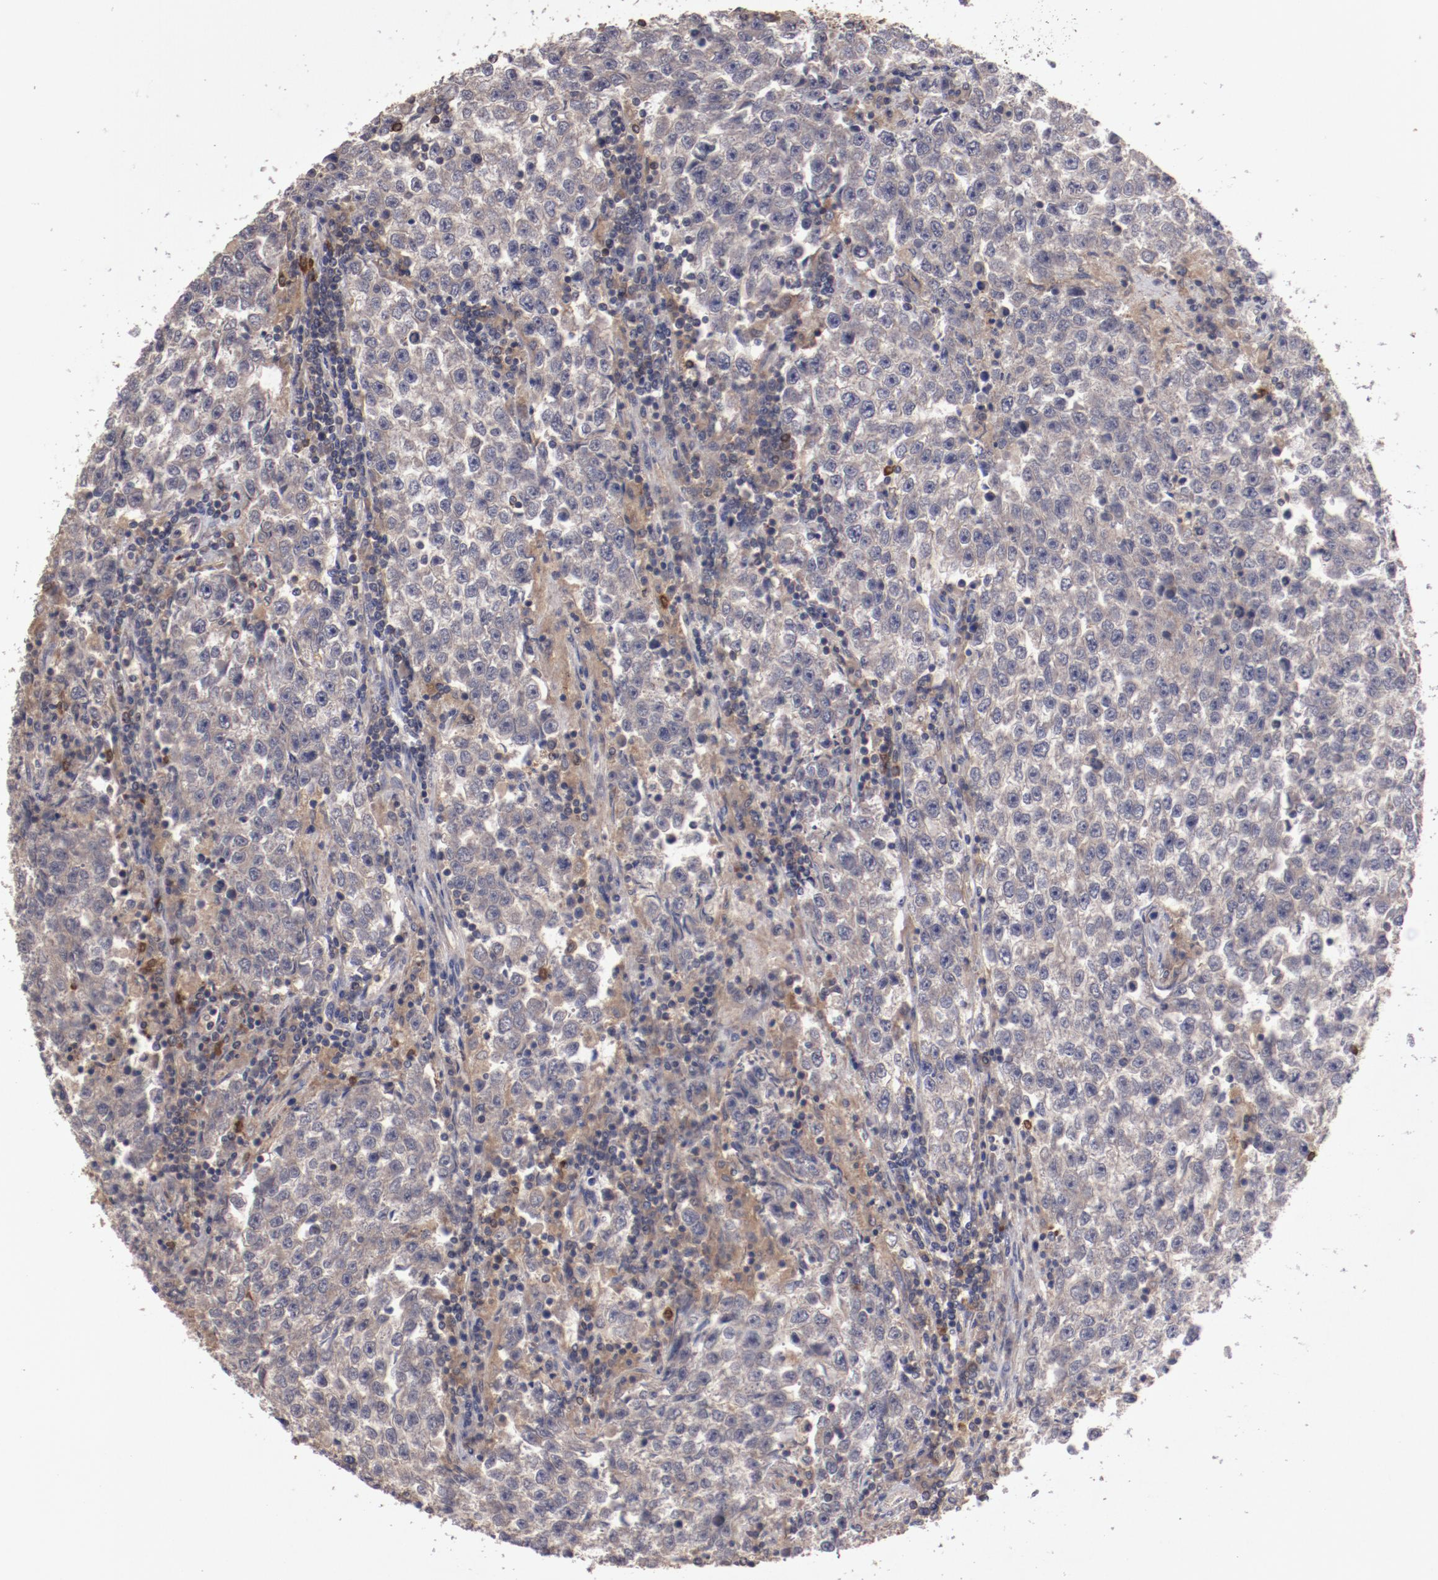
{"staining": {"intensity": "weak", "quantity": ">75%", "location": "cytoplasmic/membranous"}, "tissue": "testis cancer", "cell_type": "Tumor cells", "image_type": "cancer", "snomed": [{"axis": "morphology", "description": "Seminoma, NOS"}, {"axis": "topography", "description": "Testis"}], "caption": "There is low levels of weak cytoplasmic/membranous positivity in tumor cells of seminoma (testis), as demonstrated by immunohistochemical staining (brown color).", "gene": "LRRC75B", "patient": {"sex": "male", "age": 36}}